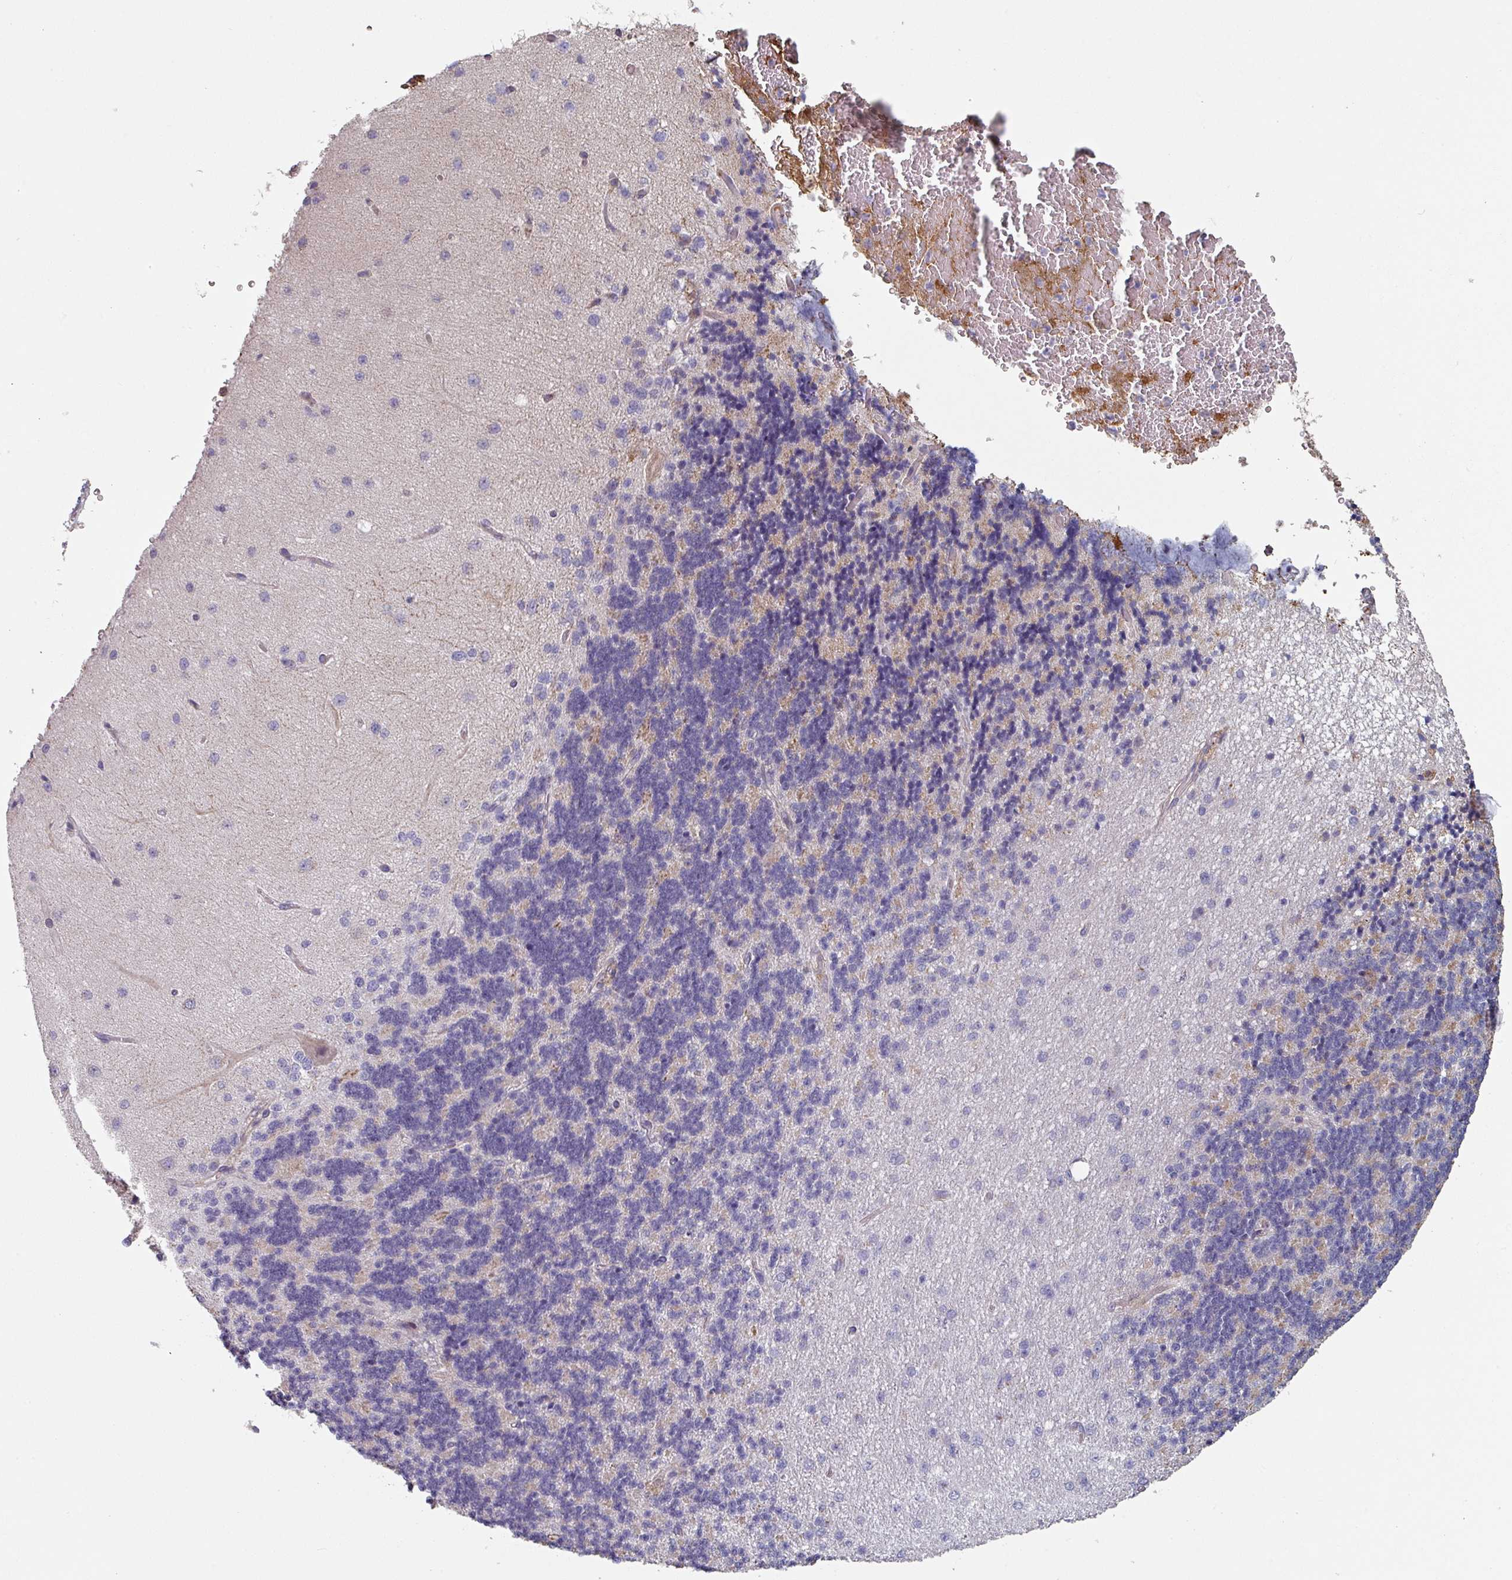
{"staining": {"intensity": "negative", "quantity": "none", "location": "none"}, "tissue": "cerebellum", "cell_type": "Cells in granular layer", "image_type": "normal", "snomed": [{"axis": "morphology", "description": "Normal tissue, NOS"}, {"axis": "topography", "description": "Cerebellum"}], "caption": "Protein analysis of normal cerebellum shows no significant expression in cells in granular layer. (Stains: DAB (3,3'-diaminobenzidine) immunohistochemistry with hematoxylin counter stain, Microscopy: brightfield microscopy at high magnification).", "gene": "GSTA1", "patient": {"sex": "female", "age": 29}}